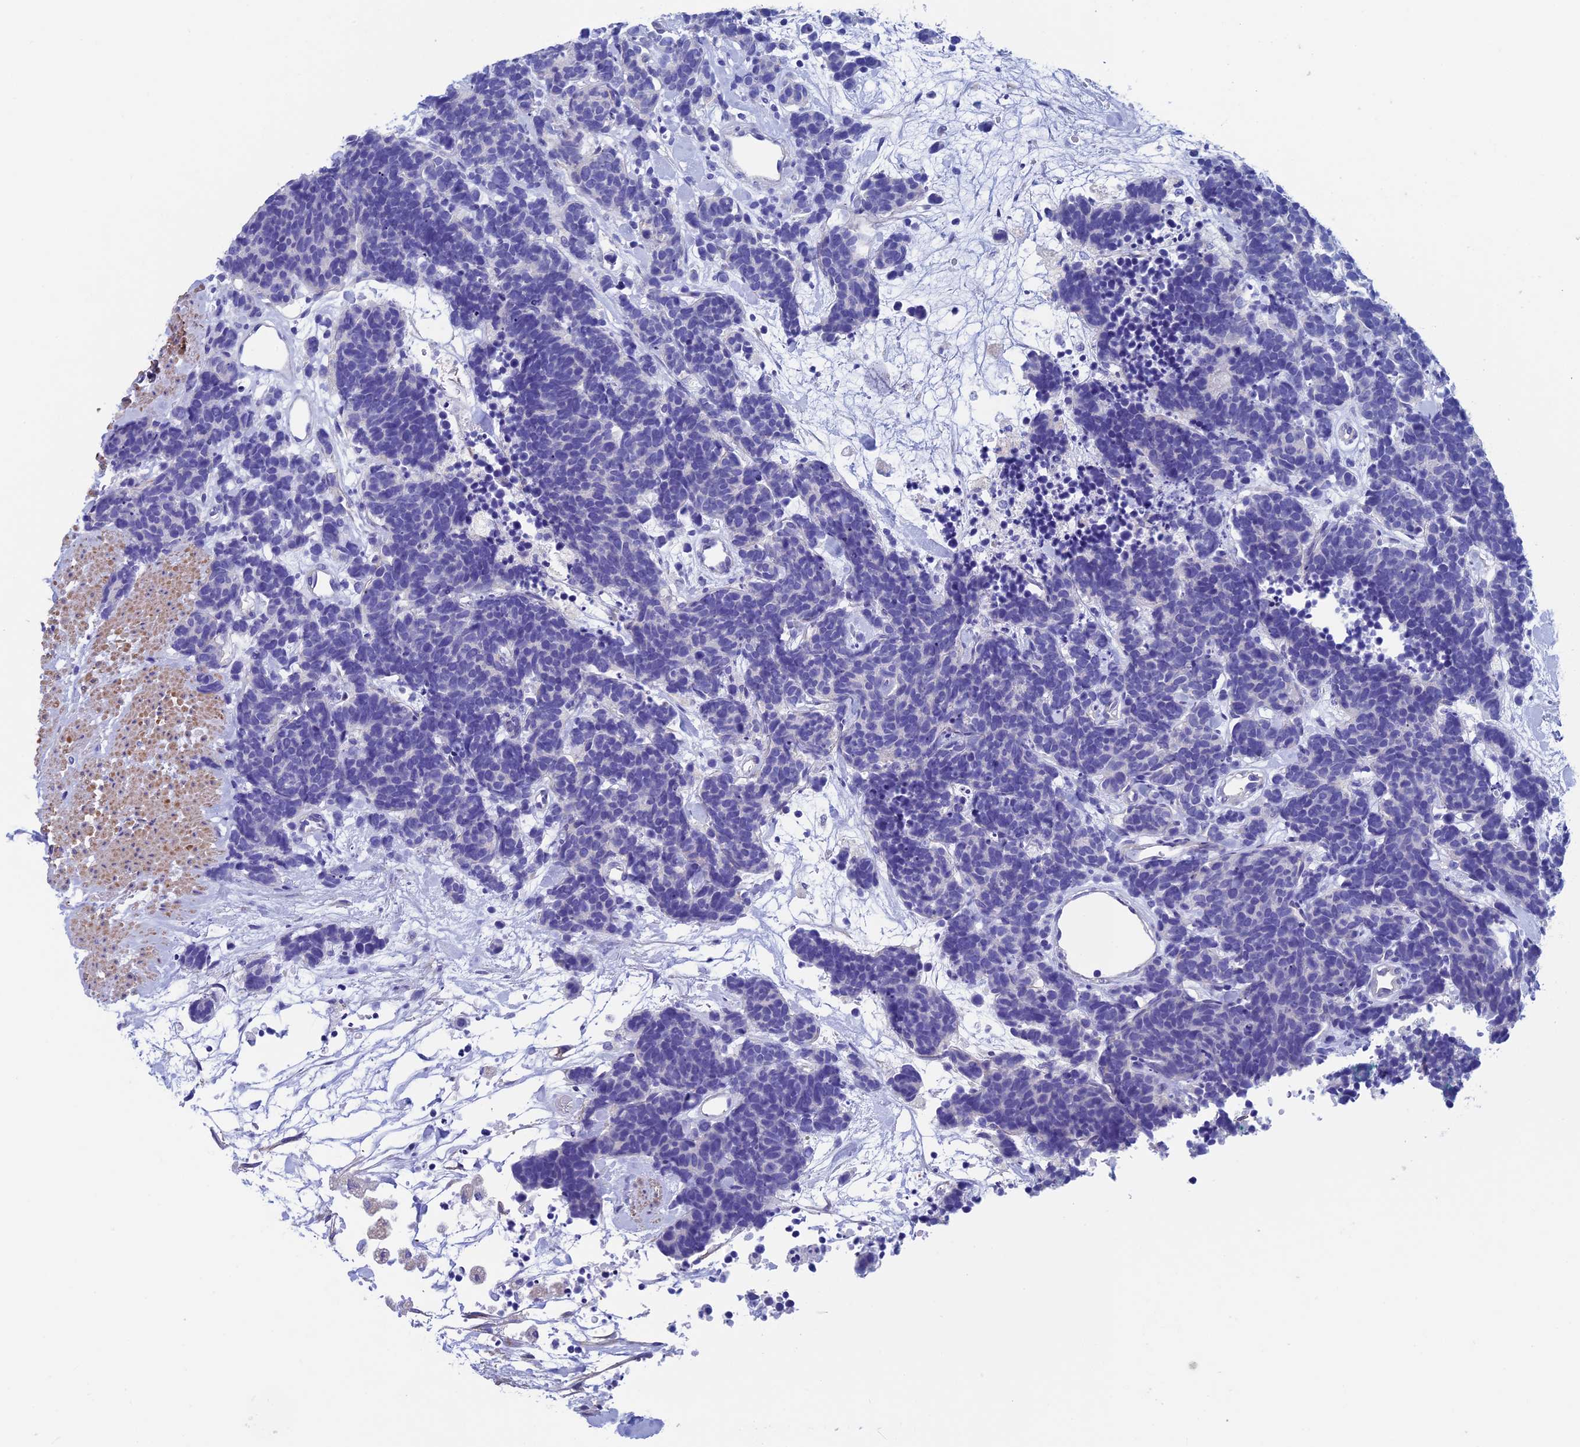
{"staining": {"intensity": "negative", "quantity": "none", "location": "none"}, "tissue": "carcinoid", "cell_type": "Tumor cells", "image_type": "cancer", "snomed": [{"axis": "morphology", "description": "Carcinoma, NOS"}, {"axis": "morphology", "description": "Carcinoid, malignant, NOS"}, {"axis": "topography", "description": "Urinary bladder"}], "caption": "Immunohistochemistry histopathology image of carcinoma stained for a protein (brown), which displays no expression in tumor cells.", "gene": "ADH7", "patient": {"sex": "male", "age": 57}}